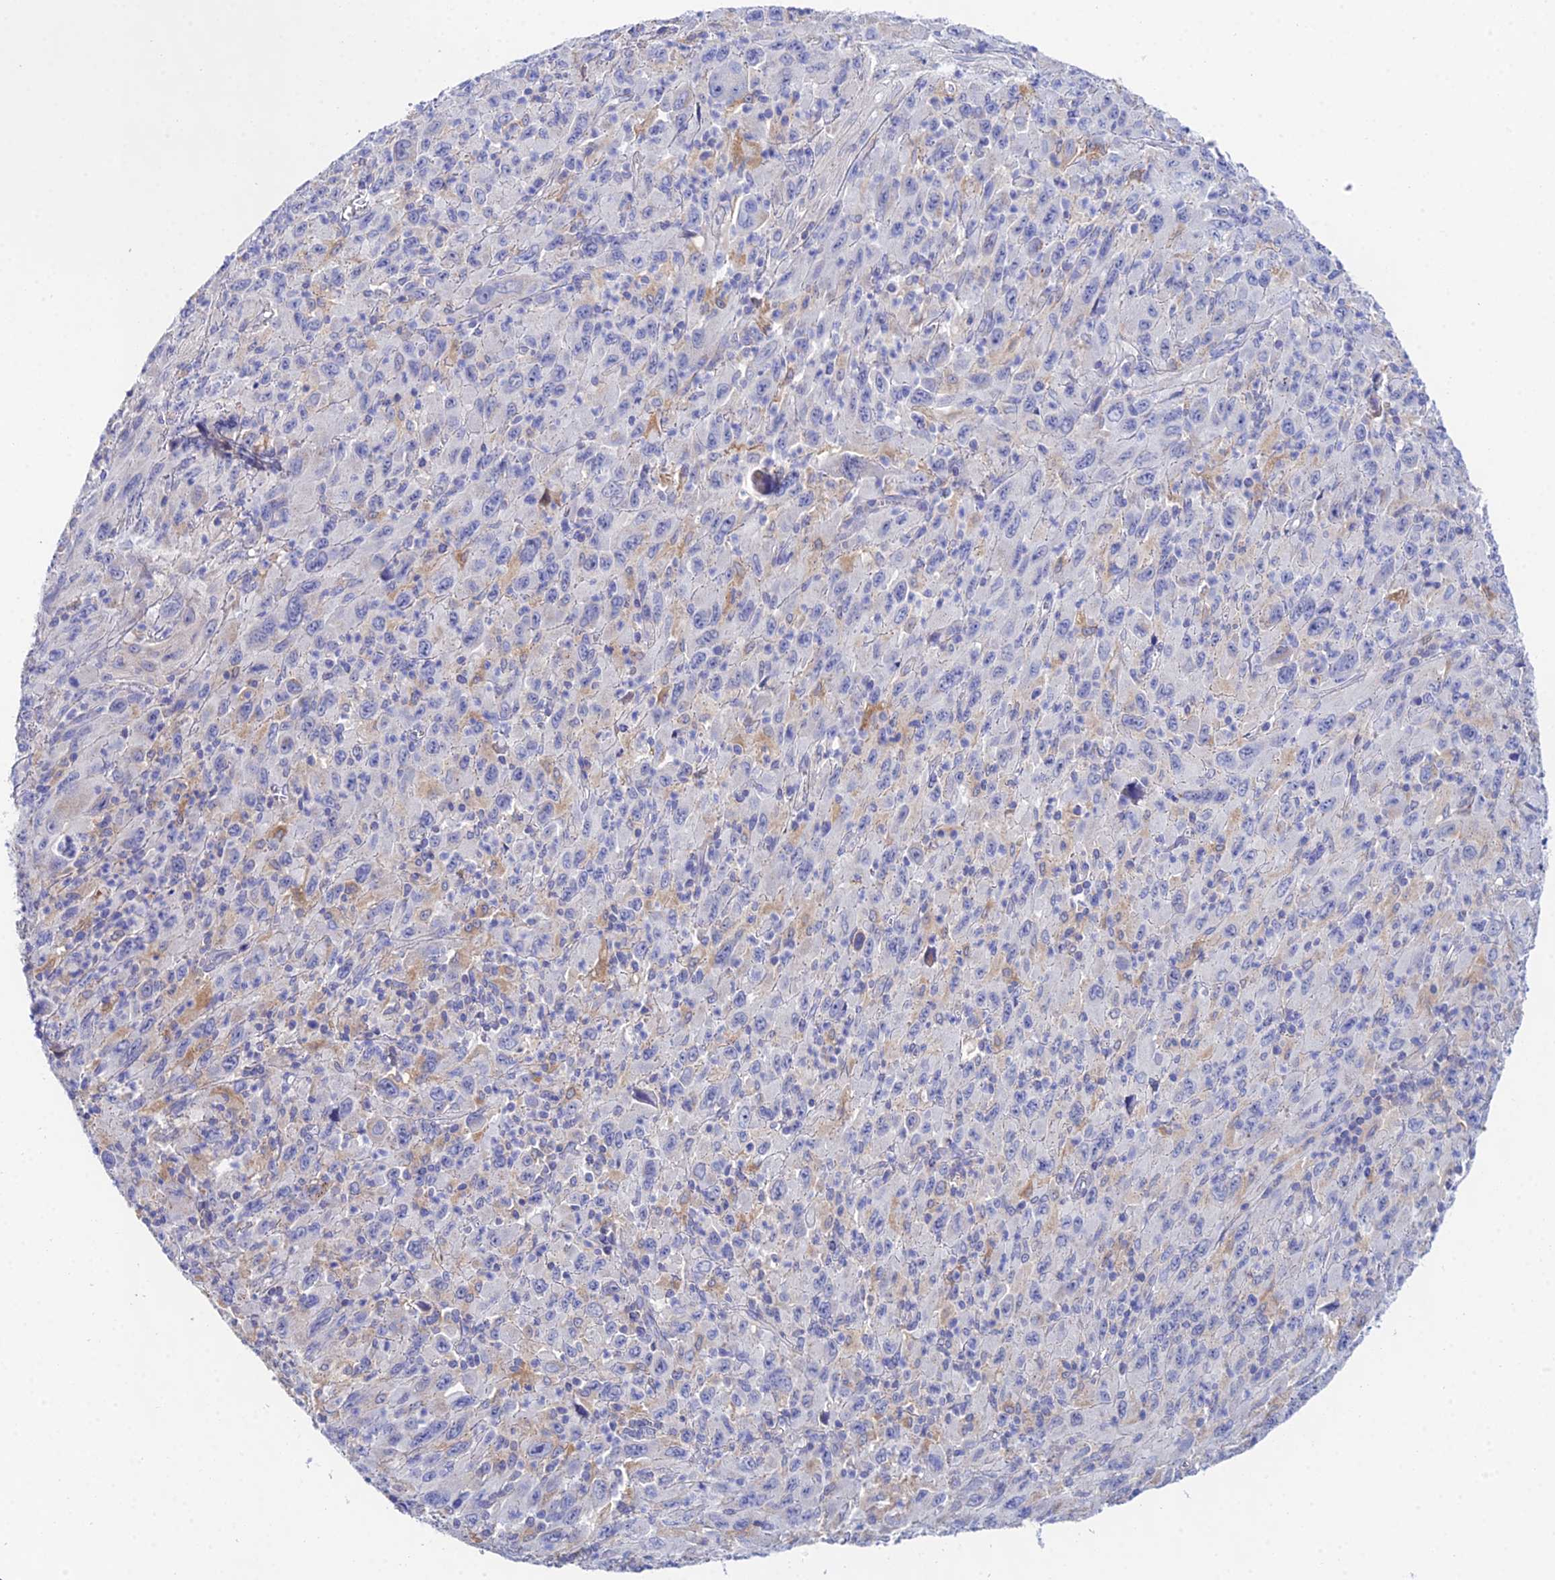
{"staining": {"intensity": "negative", "quantity": "none", "location": "none"}, "tissue": "melanoma", "cell_type": "Tumor cells", "image_type": "cancer", "snomed": [{"axis": "morphology", "description": "Malignant melanoma, Metastatic site"}, {"axis": "topography", "description": "Skin"}], "caption": "Immunohistochemical staining of malignant melanoma (metastatic site) displays no significant staining in tumor cells. Nuclei are stained in blue.", "gene": "PPP2R2C", "patient": {"sex": "female", "age": 56}}